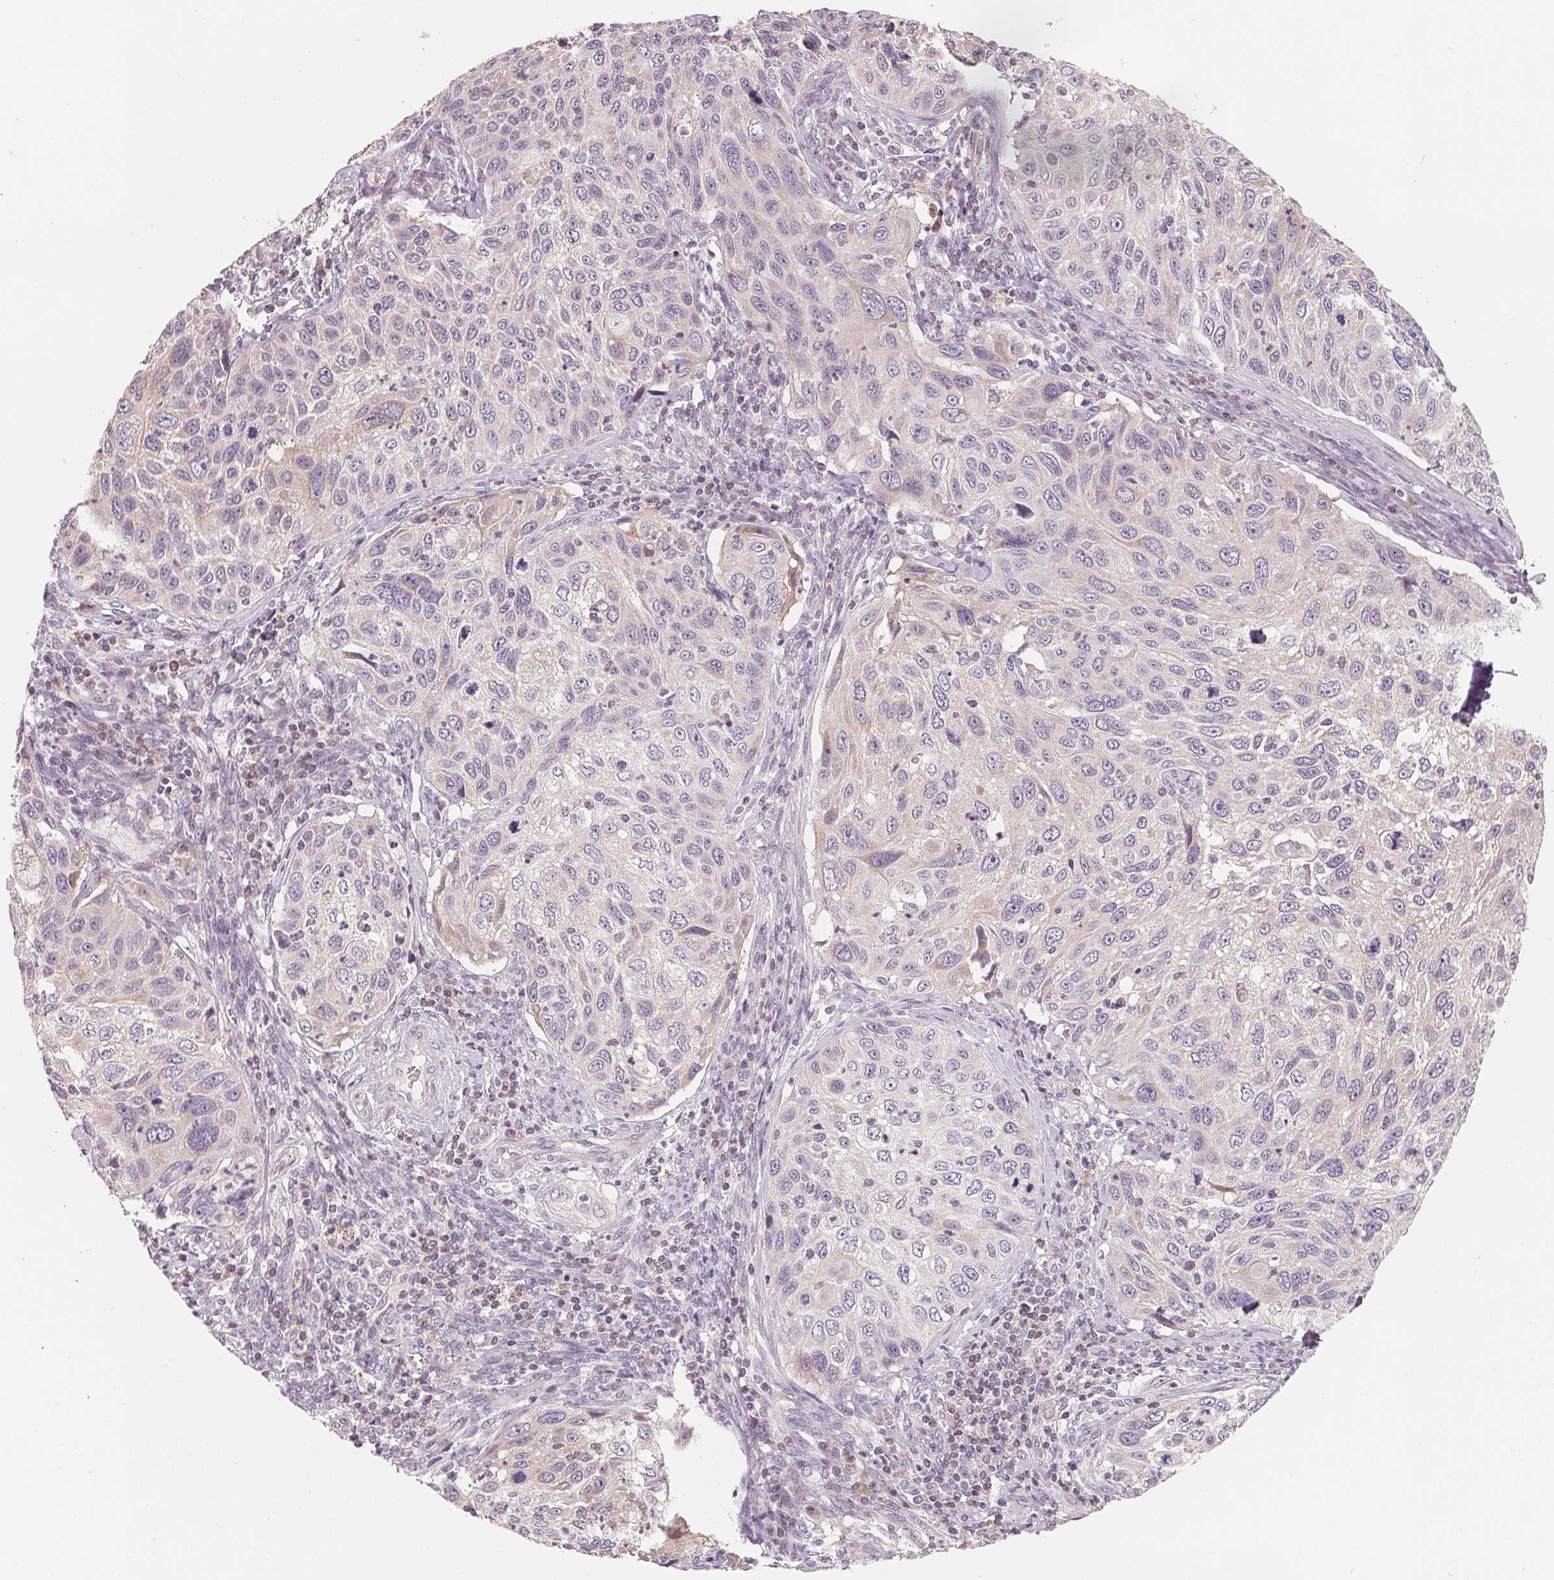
{"staining": {"intensity": "negative", "quantity": "none", "location": "none"}, "tissue": "cervical cancer", "cell_type": "Tumor cells", "image_type": "cancer", "snomed": [{"axis": "morphology", "description": "Squamous cell carcinoma, NOS"}, {"axis": "topography", "description": "Cervix"}], "caption": "An immunohistochemistry (IHC) micrograph of squamous cell carcinoma (cervical) is shown. There is no staining in tumor cells of squamous cell carcinoma (cervical). (Stains: DAB (3,3'-diaminobenzidine) immunohistochemistry (IHC) with hematoxylin counter stain, Microscopy: brightfield microscopy at high magnification).", "gene": "VTCN1", "patient": {"sex": "female", "age": 70}}